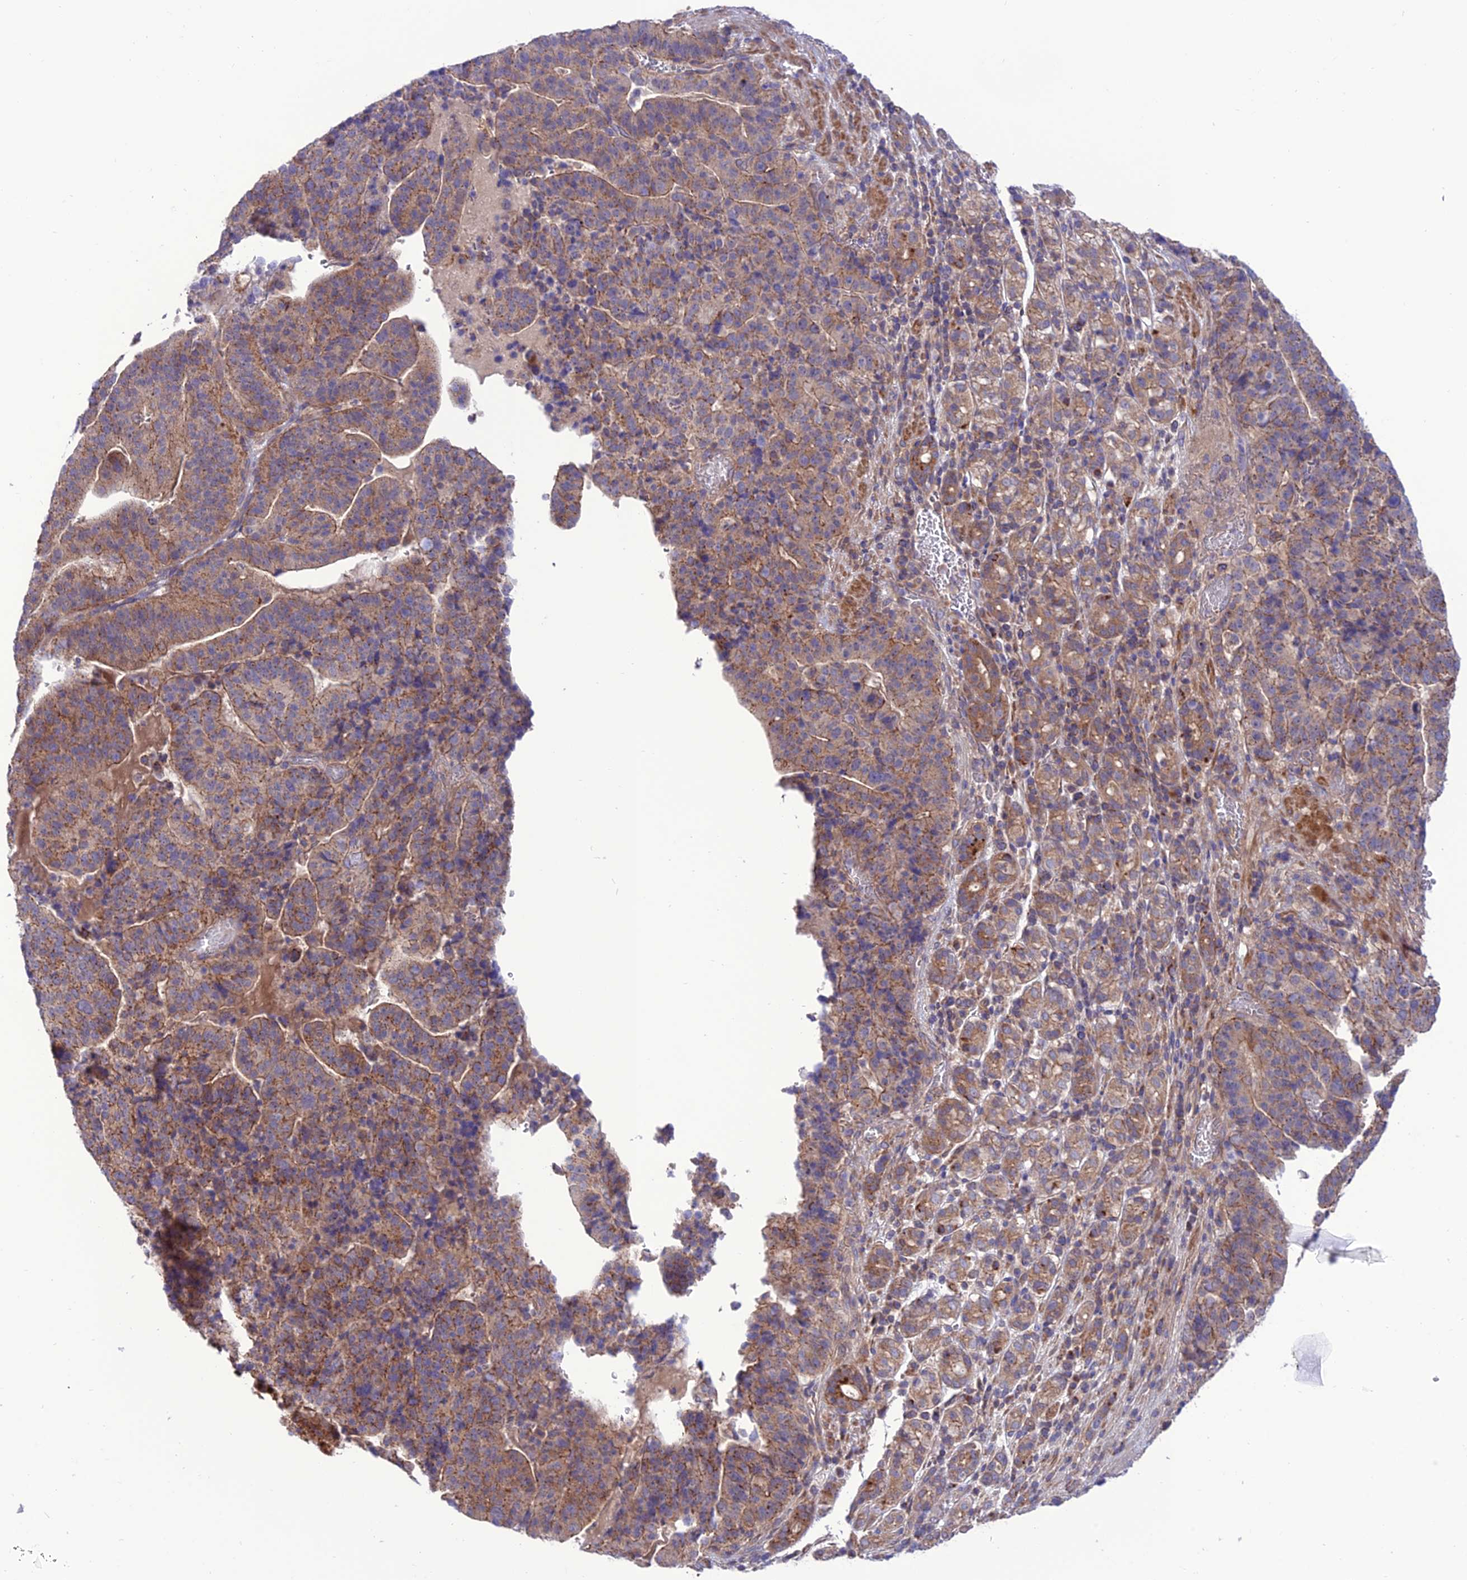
{"staining": {"intensity": "moderate", "quantity": ">75%", "location": "cytoplasmic/membranous"}, "tissue": "stomach cancer", "cell_type": "Tumor cells", "image_type": "cancer", "snomed": [{"axis": "morphology", "description": "Adenocarcinoma, NOS"}, {"axis": "topography", "description": "Stomach"}], "caption": "Immunohistochemical staining of human adenocarcinoma (stomach) displays medium levels of moderate cytoplasmic/membranous positivity in about >75% of tumor cells.", "gene": "PPIL3", "patient": {"sex": "male", "age": 48}}